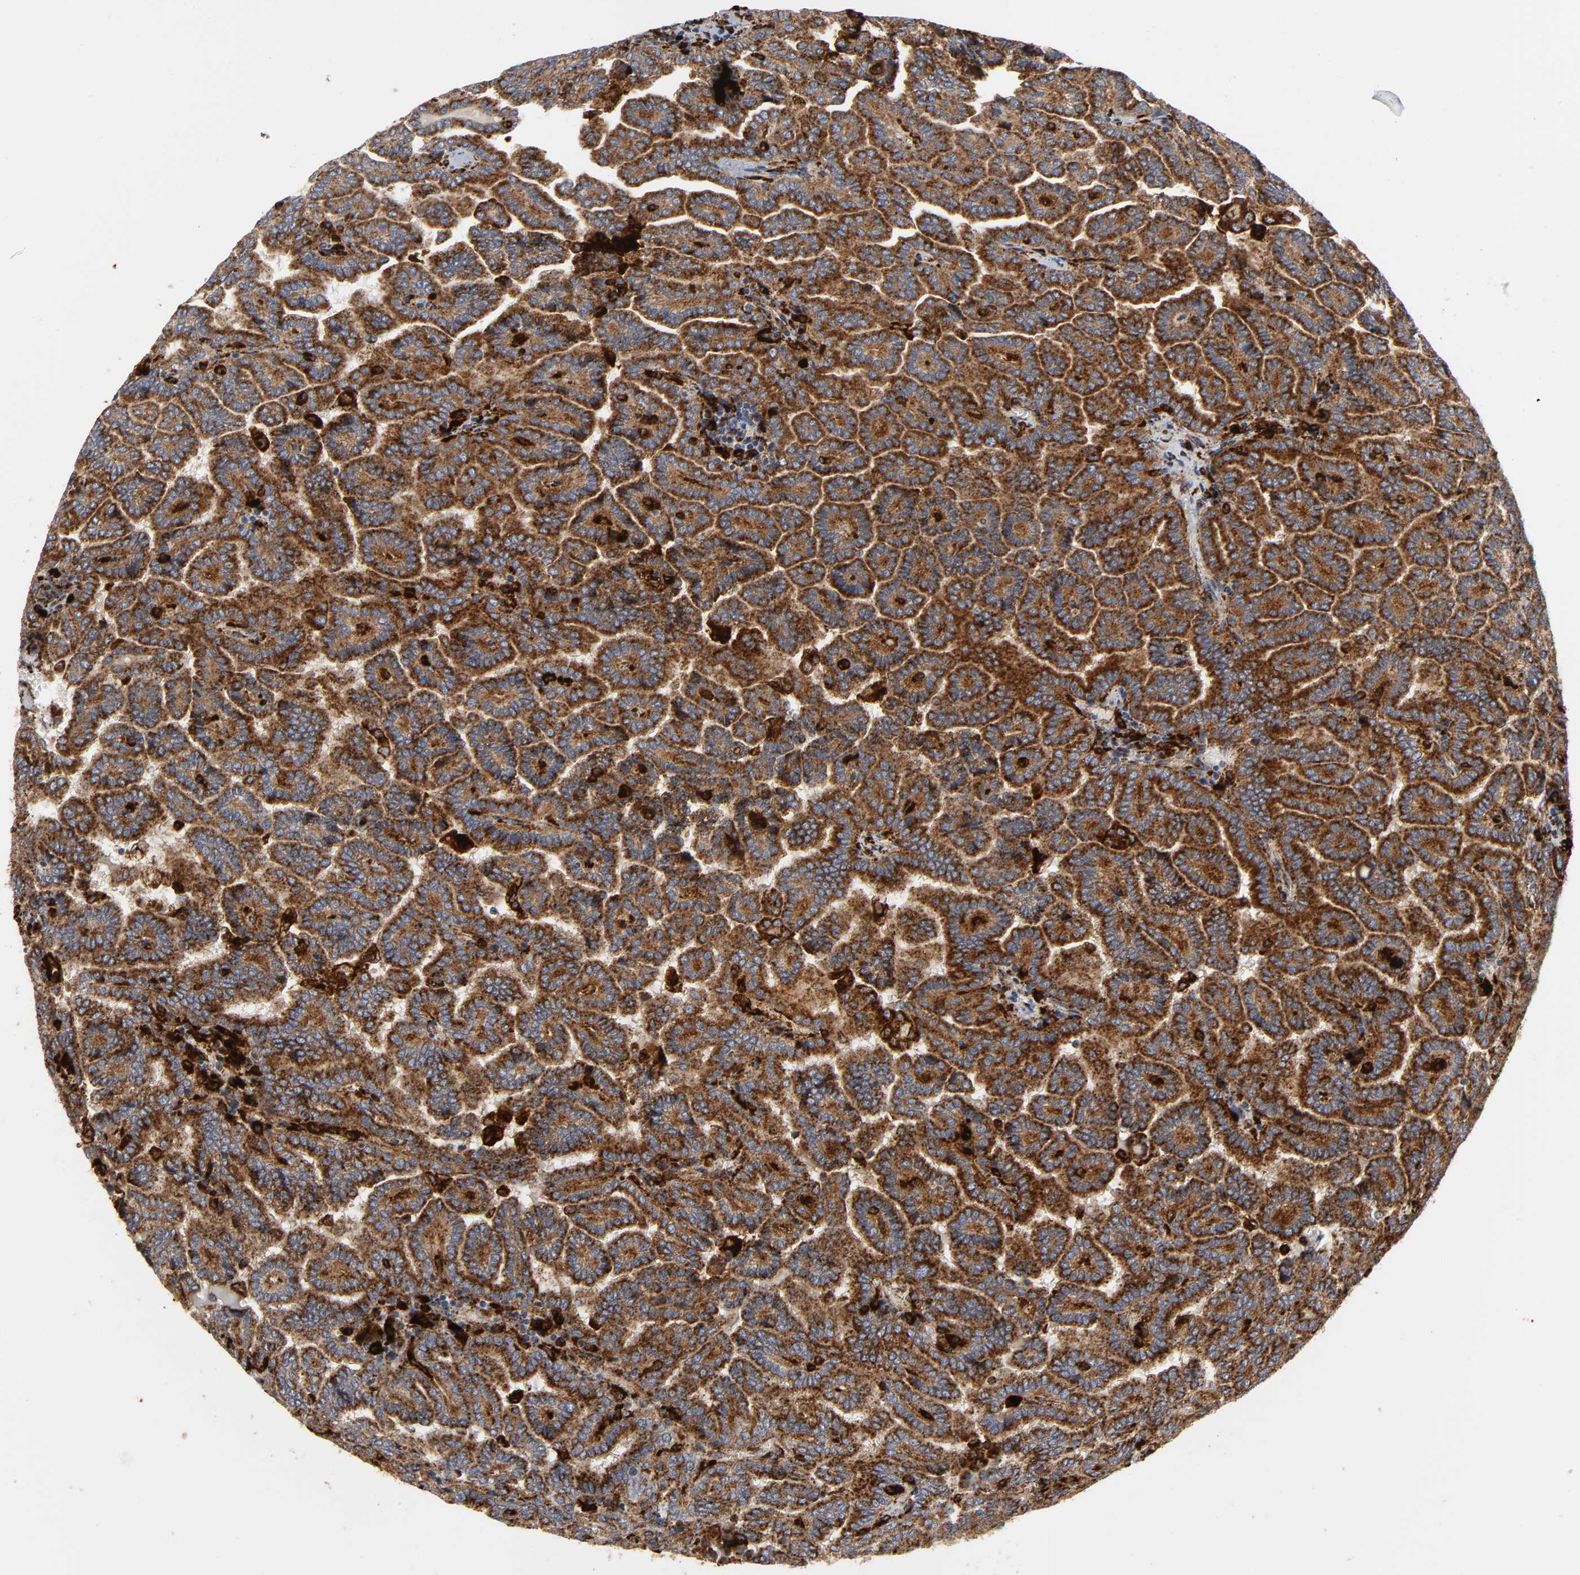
{"staining": {"intensity": "strong", "quantity": ">75%", "location": "cytoplasmic/membranous"}, "tissue": "renal cancer", "cell_type": "Tumor cells", "image_type": "cancer", "snomed": [{"axis": "morphology", "description": "Adenocarcinoma, NOS"}, {"axis": "topography", "description": "Kidney"}], "caption": "Renal adenocarcinoma was stained to show a protein in brown. There is high levels of strong cytoplasmic/membranous positivity in about >75% of tumor cells.", "gene": "PSAP", "patient": {"sex": "male", "age": 61}}